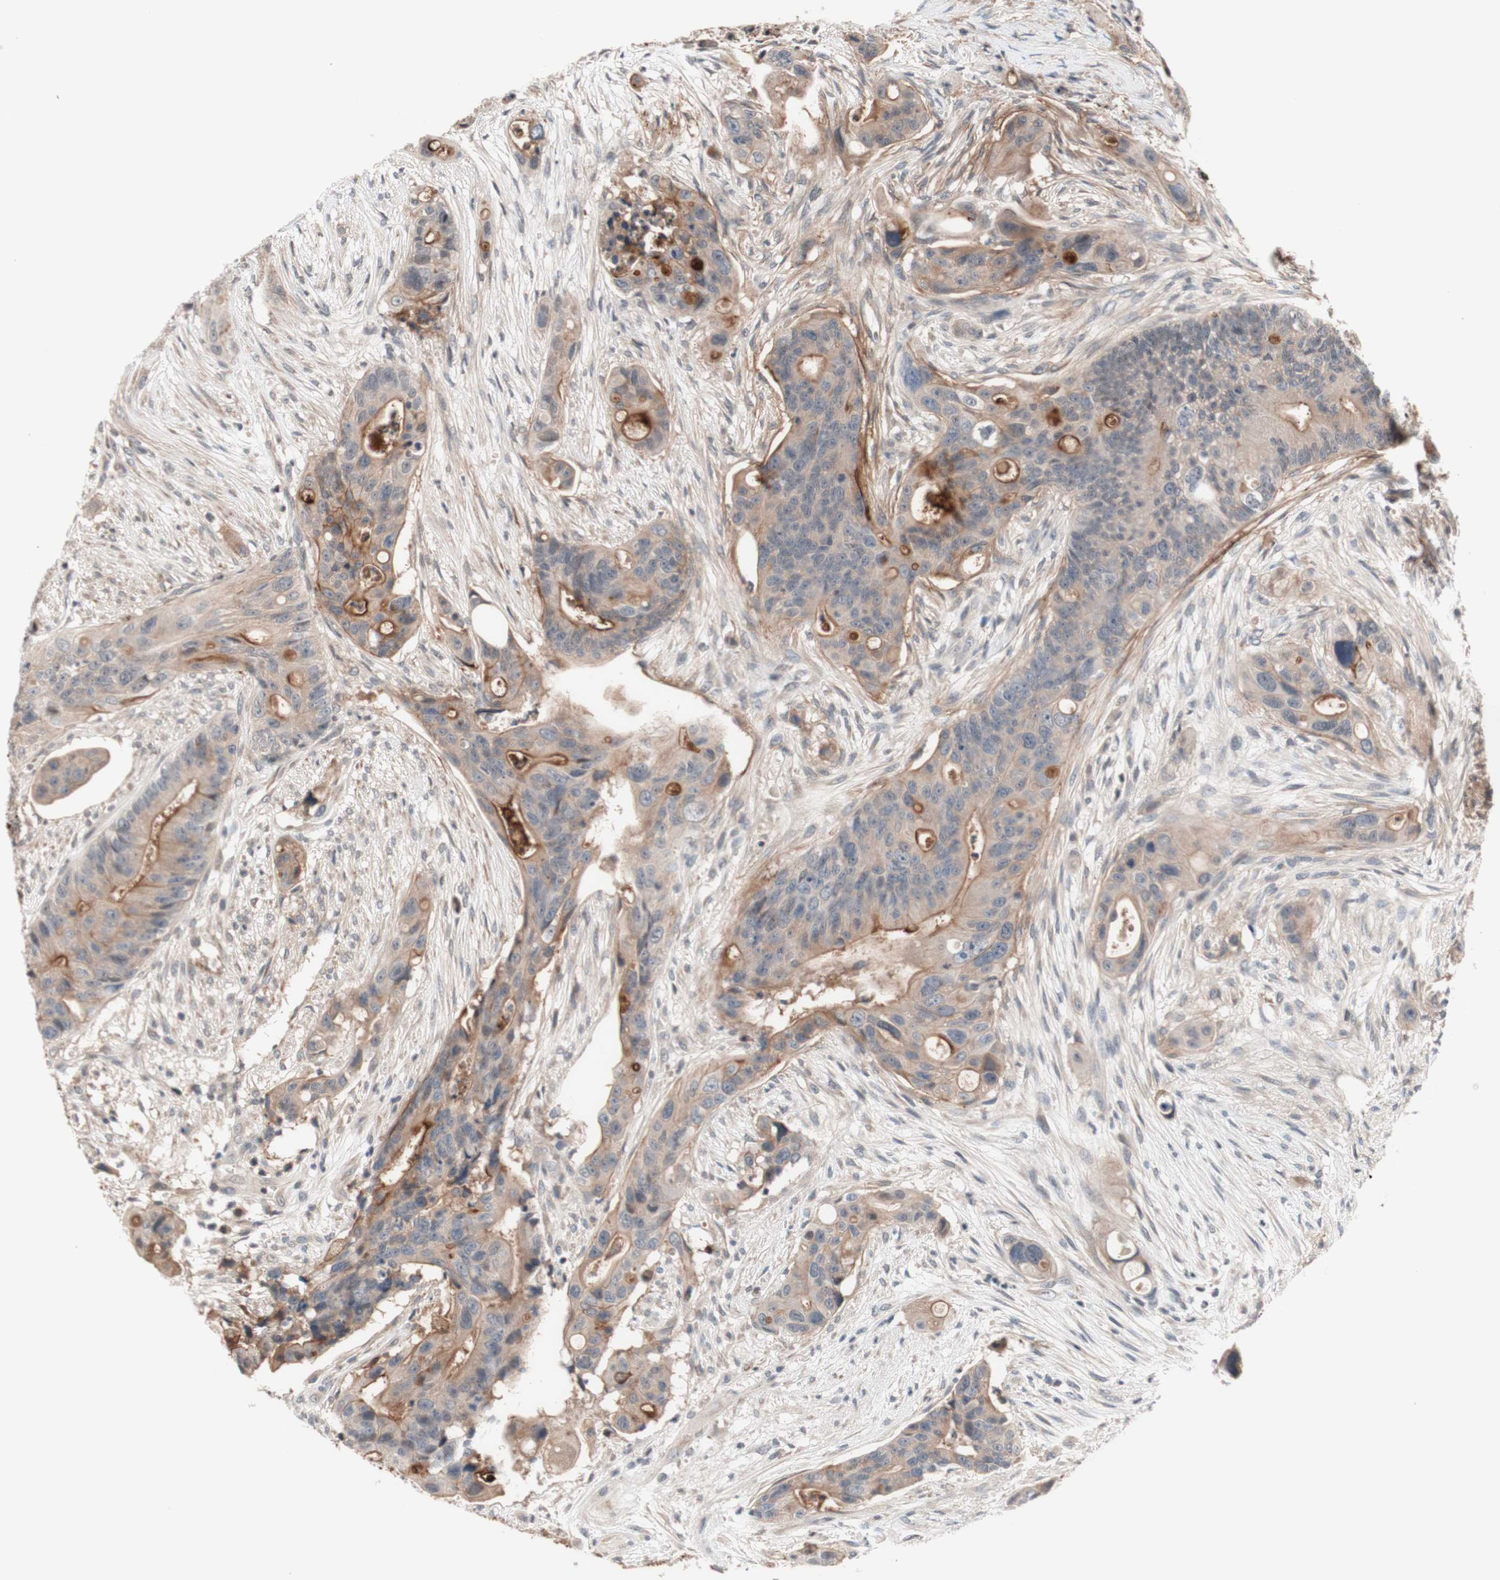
{"staining": {"intensity": "moderate", "quantity": "<25%", "location": "cytoplasmic/membranous"}, "tissue": "colorectal cancer", "cell_type": "Tumor cells", "image_type": "cancer", "snomed": [{"axis": "morphology", "description": "Adenocarcinoma, NOS"}, {"axis": "topography", "description": "Colon"}], "caption": "Human adenocarcinoma (colorectal) stained with a brown dye displays moderate cytoplasmic/membranous positive expression in about <25% of tumor cells.", "gene": "CD55", "patient": {"sex": "female", "age": 57}}